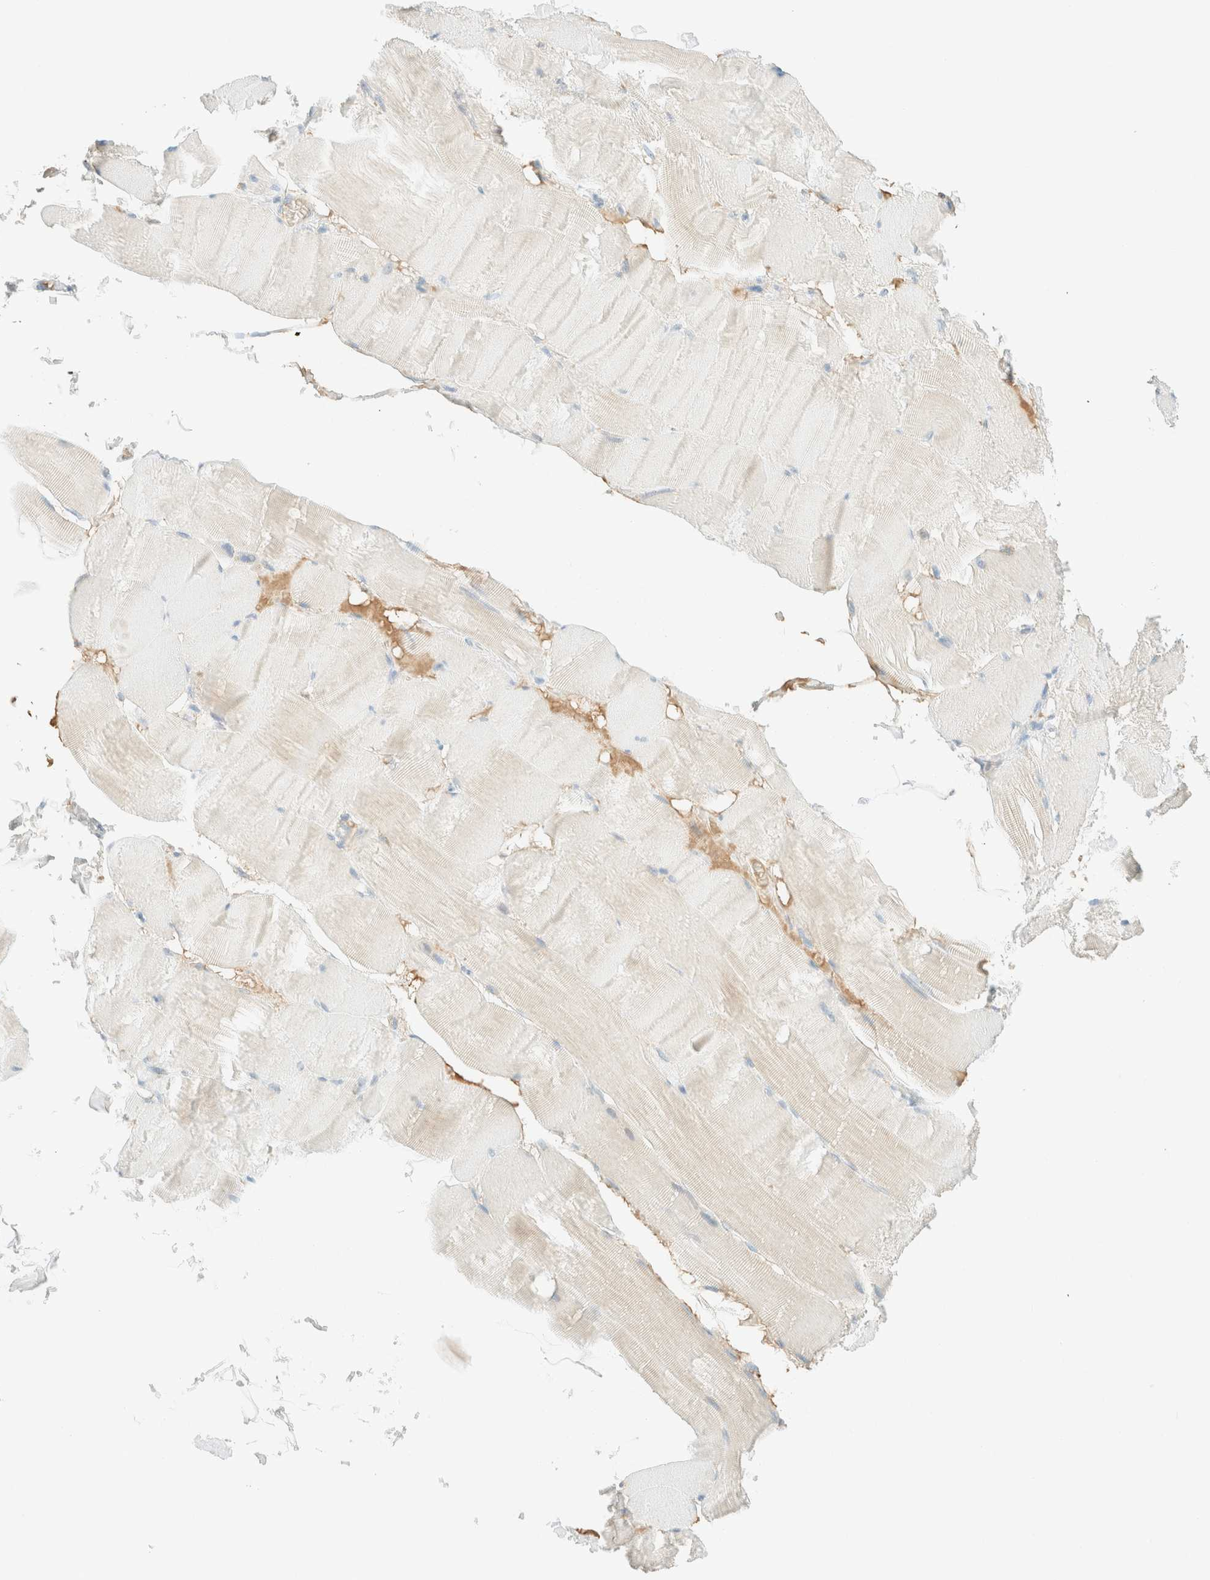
{"staining": {"intensity": "negative", "quantity": "none", "location": "none"}, "tissue": "skeletal muscle", "cell_type": "Myocytes", "image_type": "normal", "snomed": [{"axis": "morphology", "description": "Normal tissue, NOS"}, {"axis": "topography", "description": "Skin"}, {"axis": "topography", "description": "Skeletal muscle"}], "caption": "High power microscopy micrograph of an IHC micrograph of unremarkable skeletal muscle, revealing no significant expression in myocytes.", "gene": "GPA33", "patient": {"sex": "male", "age": 83}}